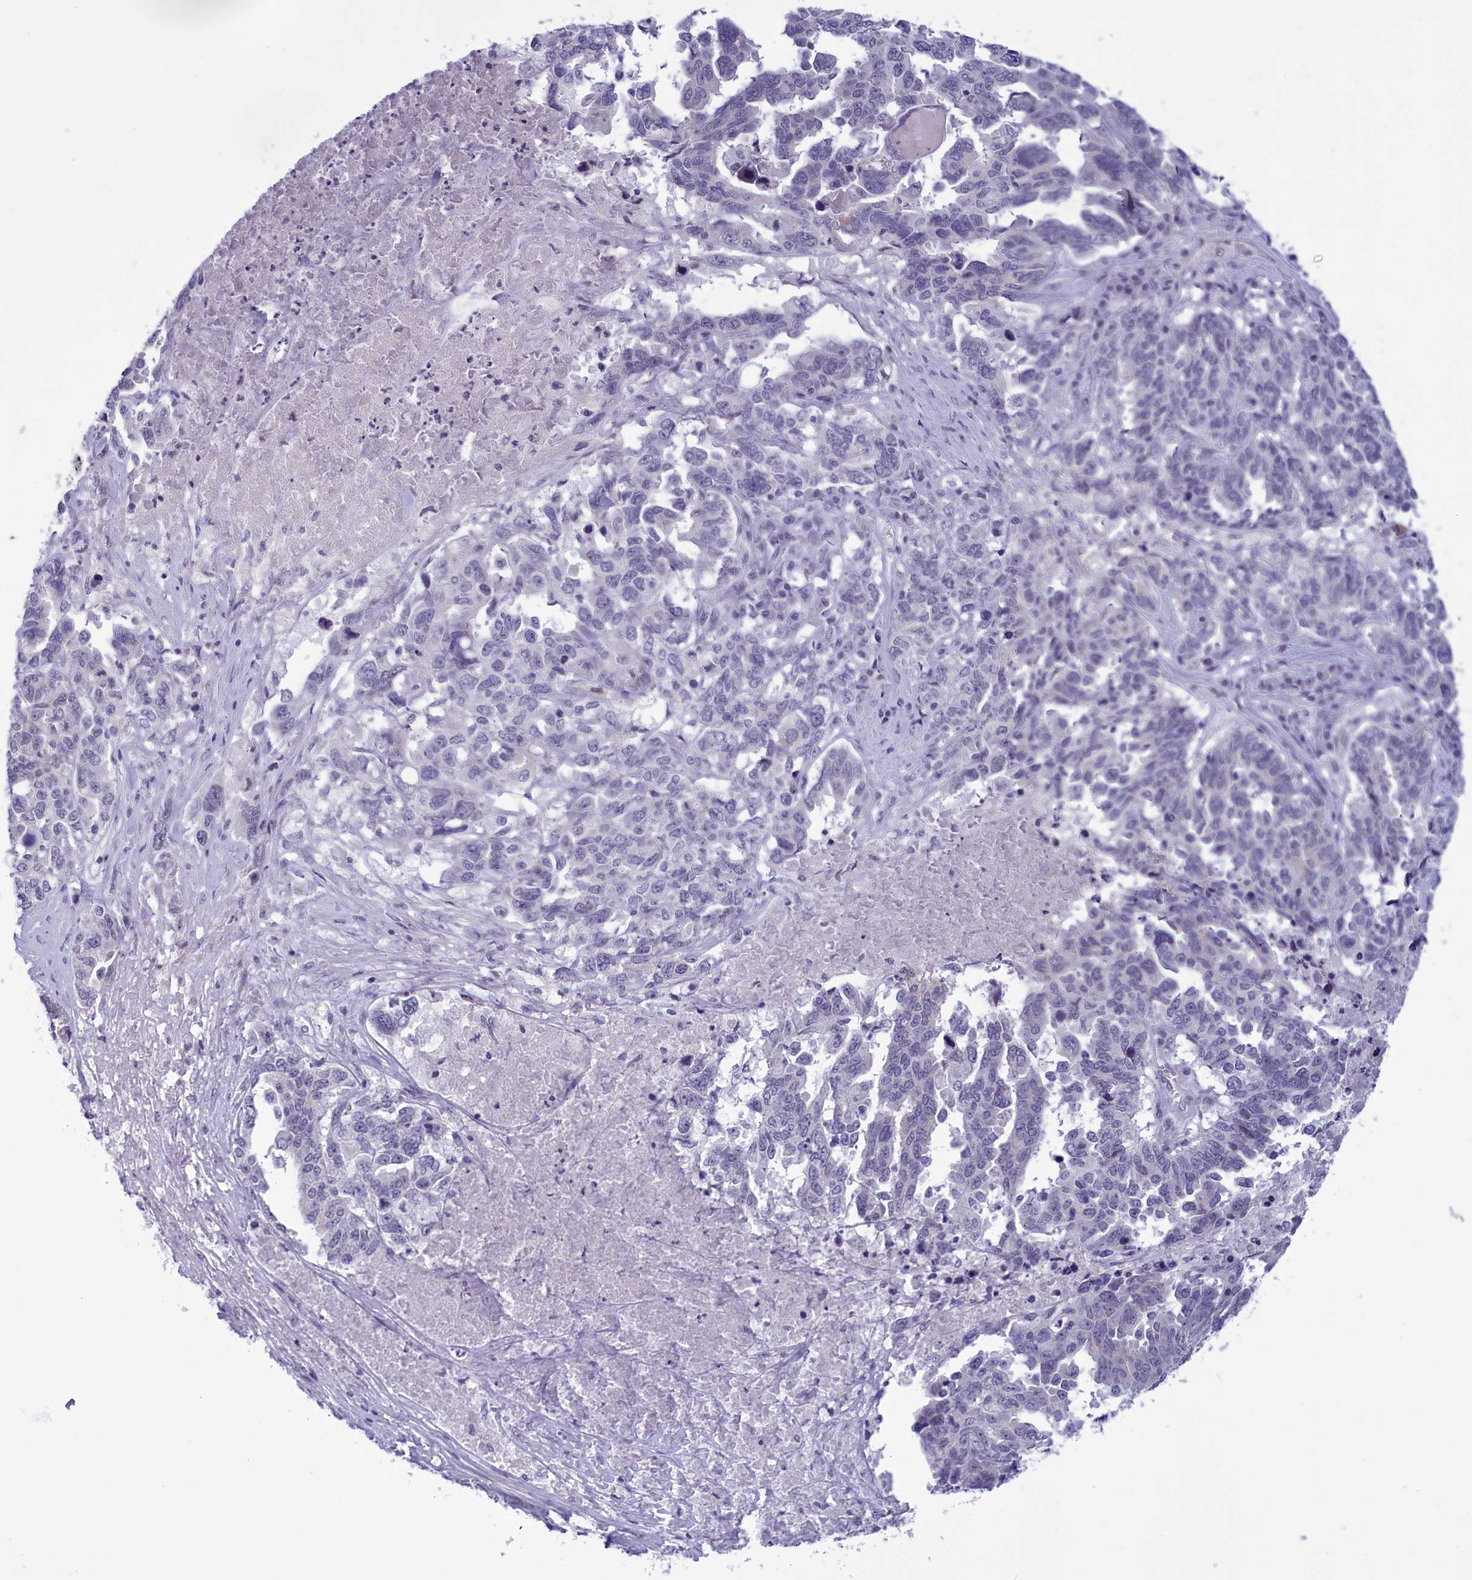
{"staining": {"intensity": "negative", "quantity": "none", "location": "none"}, "tissue": "ovarian cancer", "cell_type": "Tumor cells", "image_type": "cancer", "snomed": [{"axis": "morphology", "description": "Carcinoma, endometroid"}, {"axis": "topography", "description": "Ovary"}], "caption": "DAB (3,3'-diaminobenzidine) immunohistochemical staining of ovarian cancer (endometroid carcinoma) displays no significant expression in tumor cells.", "gene": "ELOA2", "patient": {"sex": "female", "age": 62}}